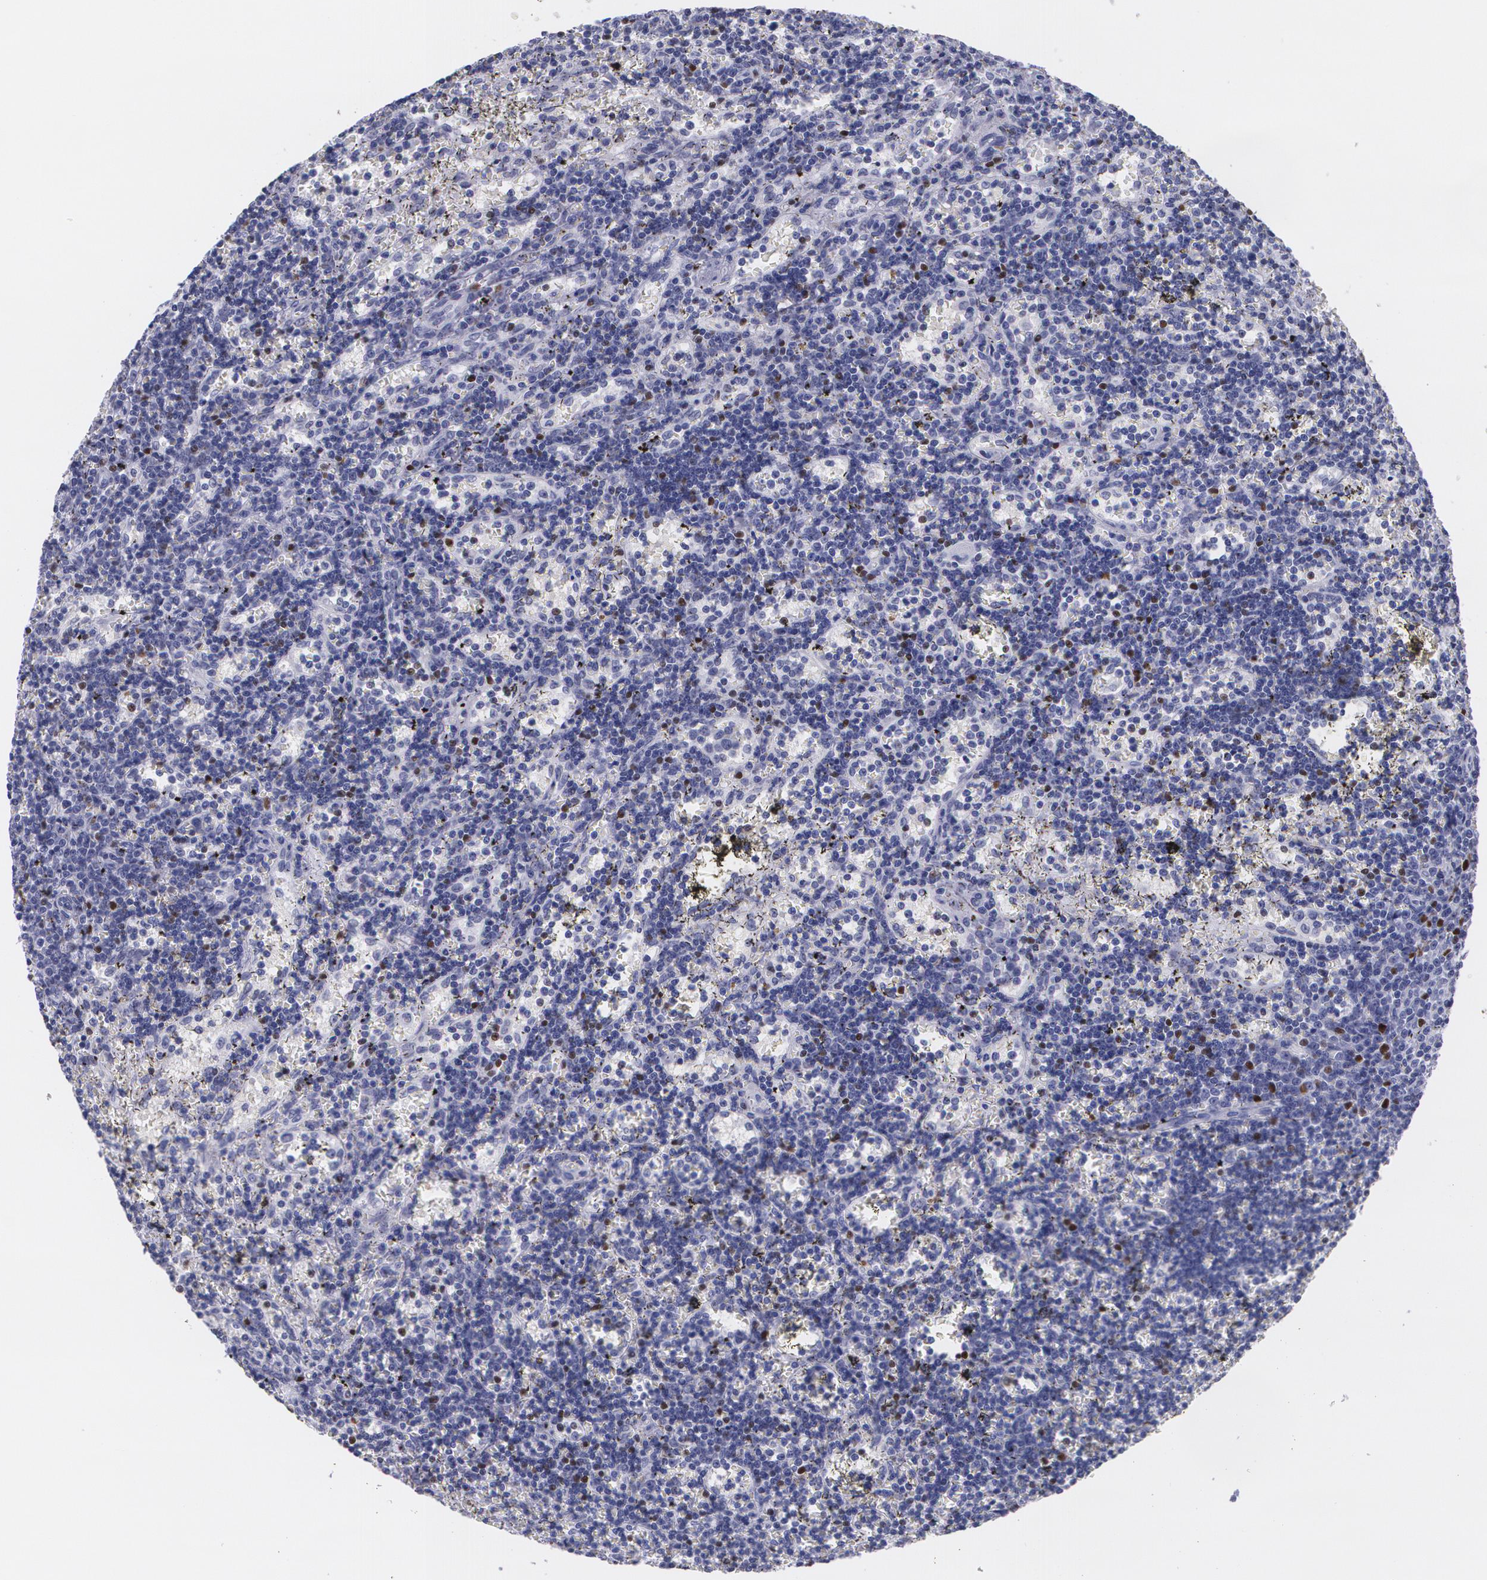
{"staining": {"intensity": "moderate", "quantity": "<25%", "location": "nuclear"}, "tissue": "lymphoma", "cell_type": "Tumor cells", "image_type": "cancer", "snomed": [{"axis": "morphology", "description": "Malignant lymphoma, non-Hodgkin's type, Low grade"}, {"axis": "topography", "description": "Spleen"}], "caption": "Lymphoma tissue shows moderate nuclear staining in about <25% of tumor cells (DAB (3,3'-diaminobenzidine) = brown stain, brightfield microscopy at high magnification).", "gene": "TP53", "patient": {"sex": "male", "age": 60}}